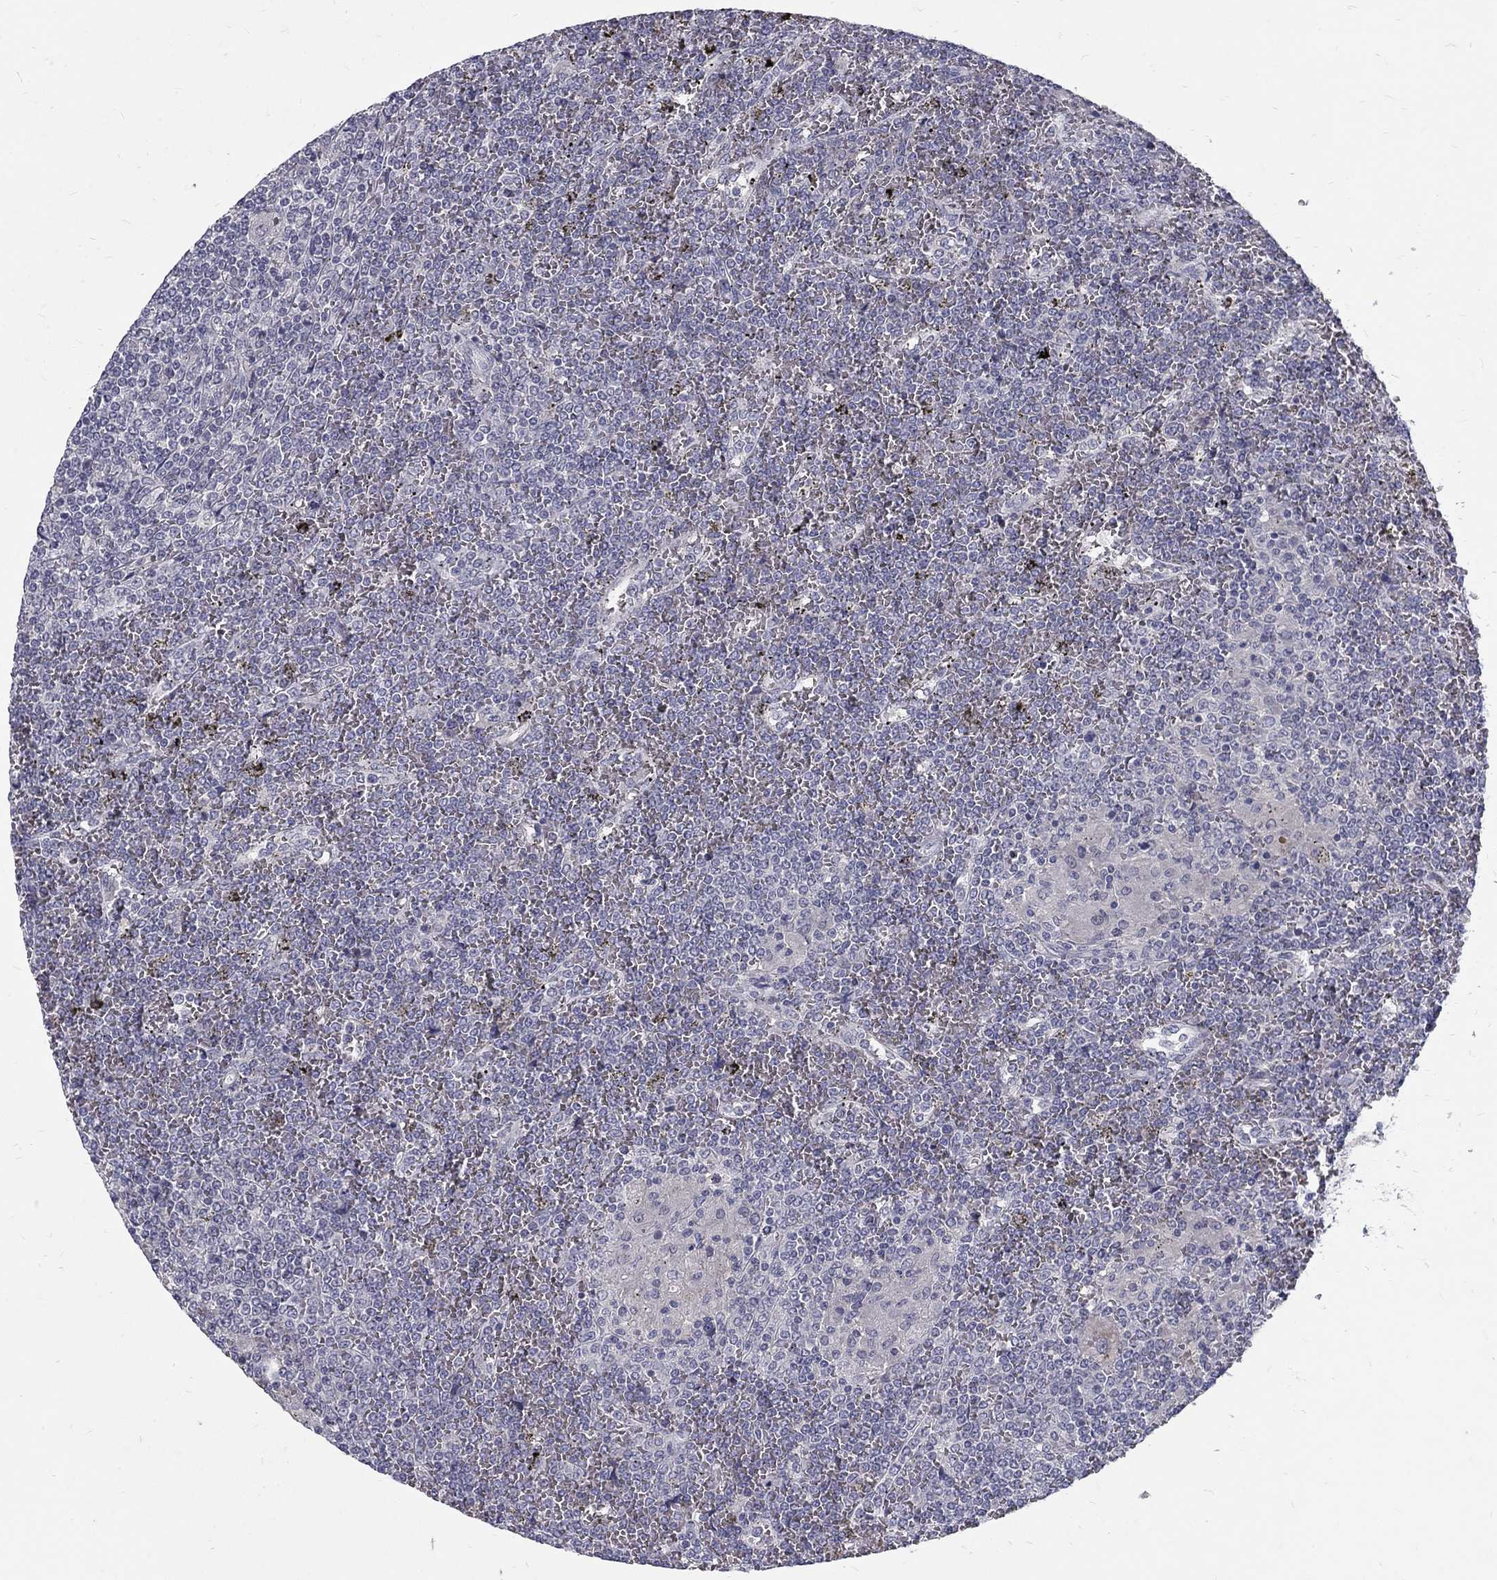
{"staining": {"intensity": "negative", "quantity": "none", "location": "none"}, "tissue": "lymphoma", "cell_type": "Tumor cells", "image_type": "cancer", "snomed": [{"axis": "morphology", "description": "Malignant lymphoma, non-Hodgkin's type, Low grade"}, {"axis": "topography", "description": "Spleen"}], "caption": "Human malignant lymphoma, non-Hodgkin's type (low-grade) stained for a protein using immunohistochemistry exhibits no positivity in tumor cells.", "gene": "NOS1", "patient": {"sex": "female", "age": 19}}